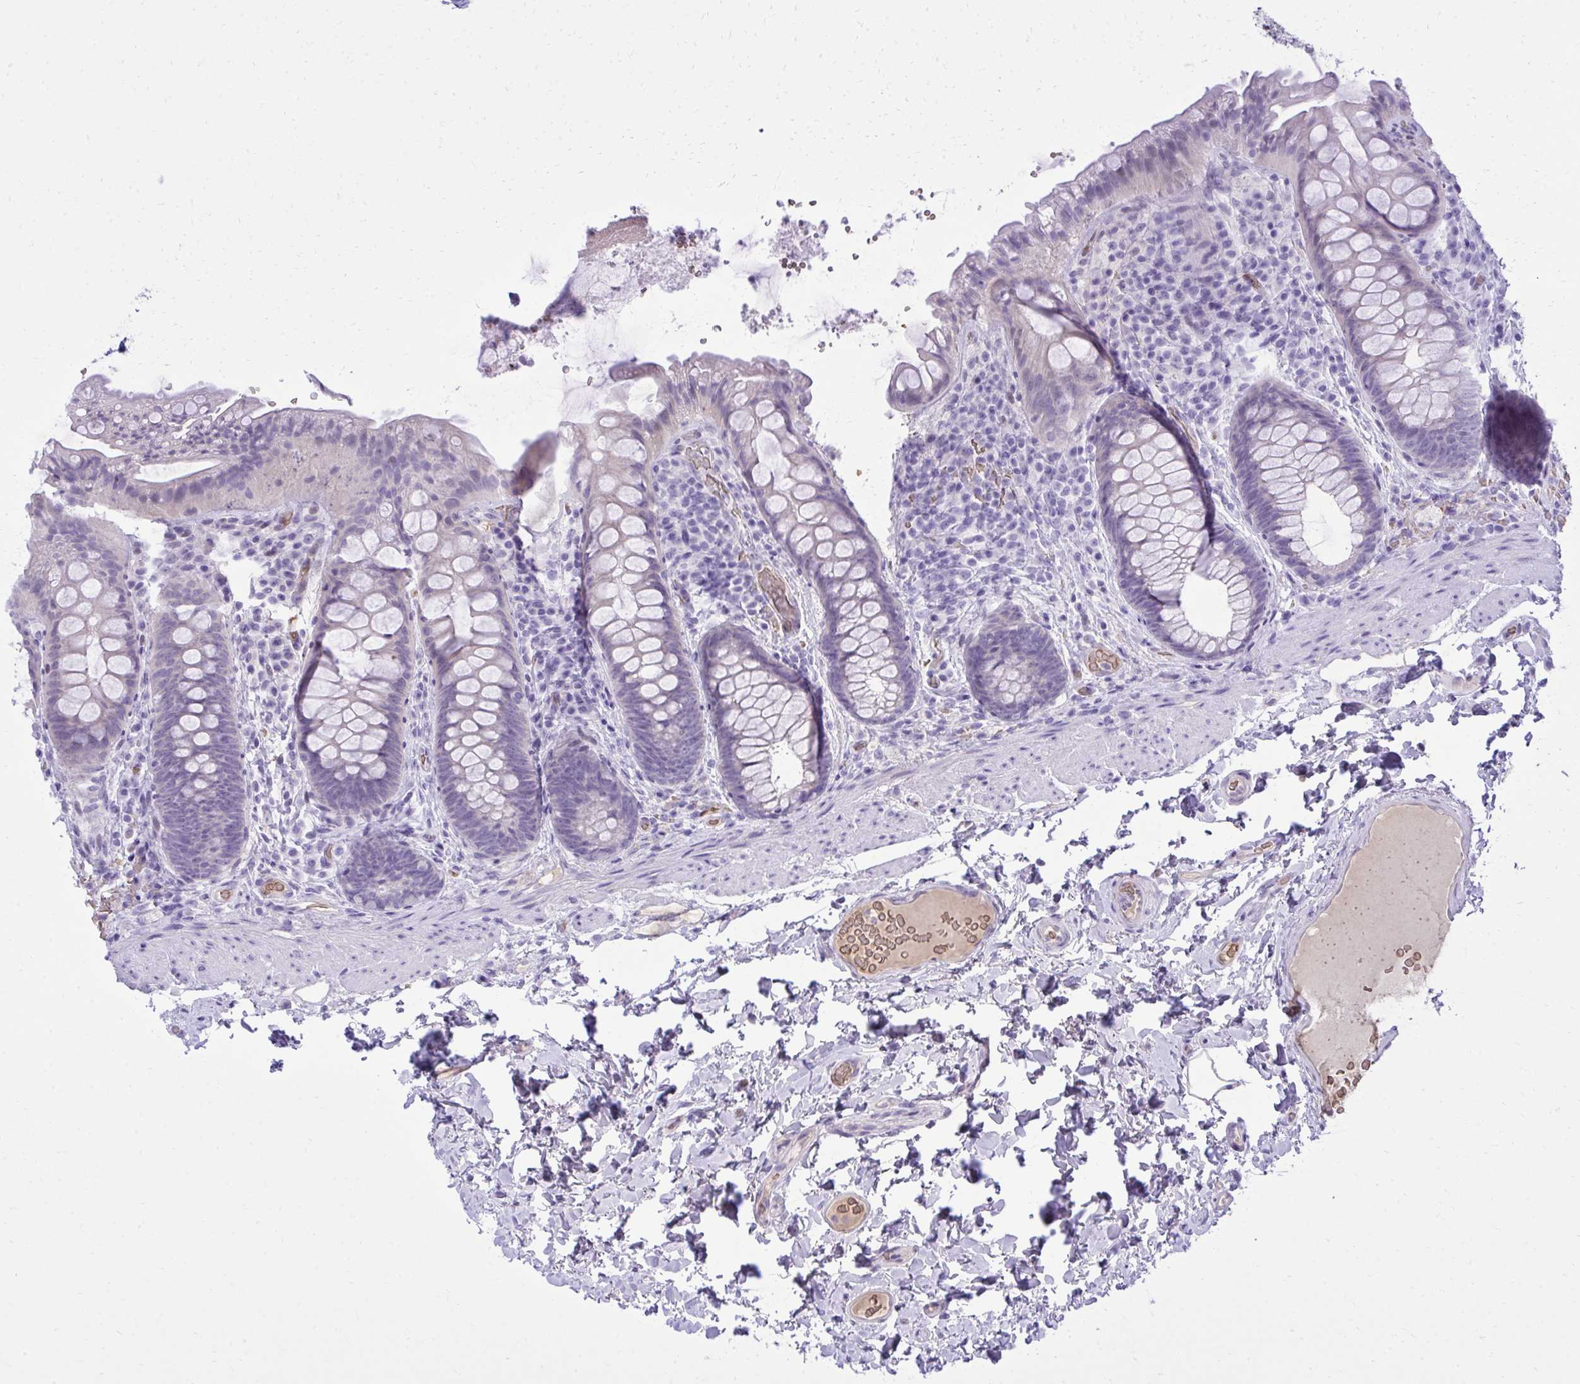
{"staining": {"intensity": "negative", "quantity": "none", "location": "none"}, "tissue": "rectum", "cell_type": "Glandular cells", "image_type": "normal", "snomed": [{"axis": "morphology", "description": "Normal tissue, NOS"}, {"axis": "topography", "description": "Rectum"}], "caption": "IHC histopathology image of normal rectum: human rectum stained with DAB (3,3'-diaminobenzidine) demonstrates no significant protein expression in glandular cells.", "gene": "PITPNM3", "patient": {"sex": "female", "age": 69}}